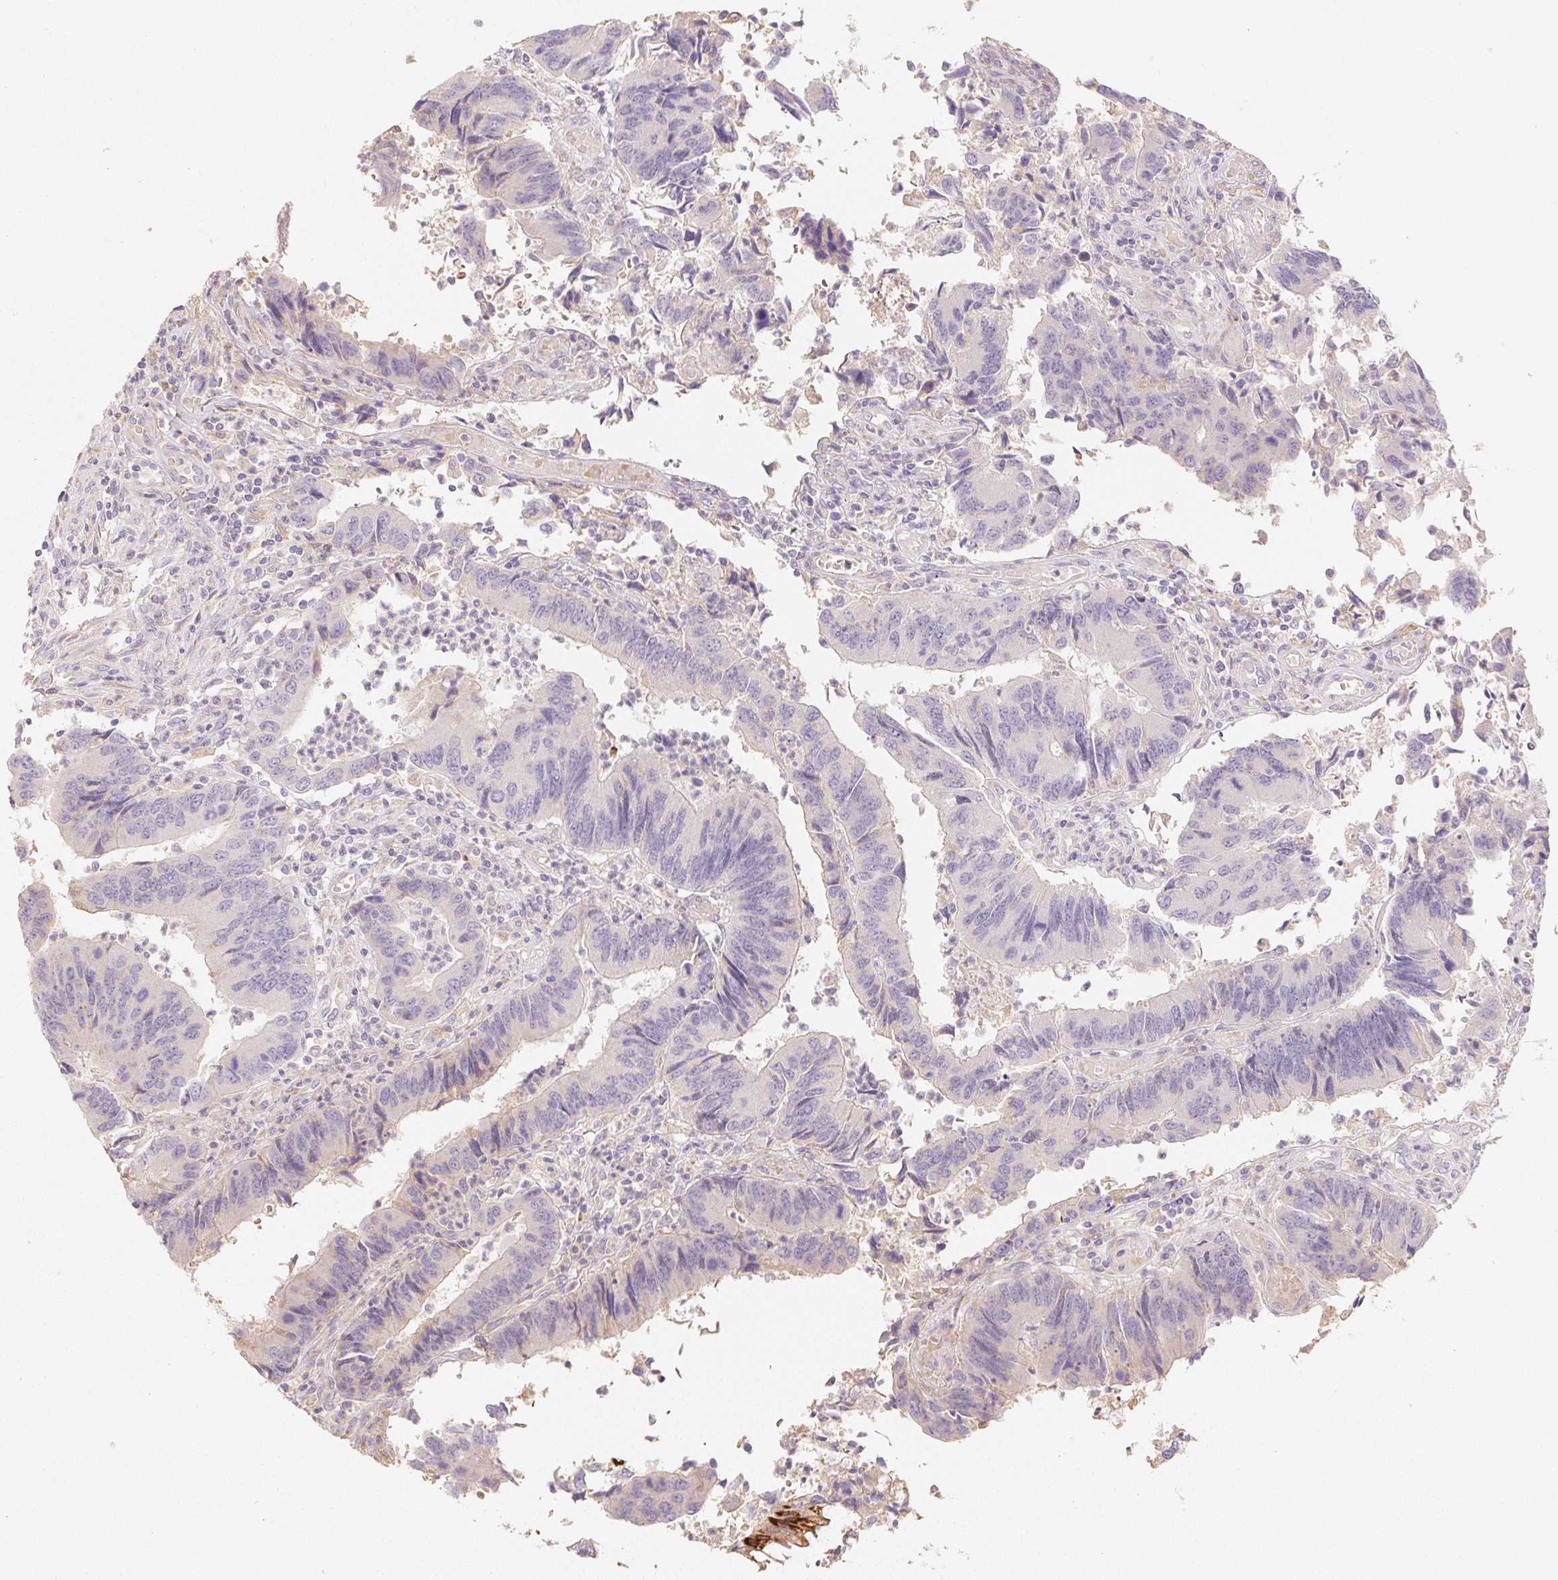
{"staining": {"intensity": "negative", "quantity": "none", "location": "none"}, "tissue": "colorectal cancer", "cell_type": "Tumor cells", "image_type": "cancer", "snomed": [{"axis": "morphology", "description": "Adenocarcinoma, NOS"}, {"axis": "topography", "description": "Colon"}], "caption": "Immunohistochemistry (IHC) image of neoplastic tissue: human colorectal cancer (adenocarcinoma) stained with DAB (3,3'-diaminobenzidine) exhibits no significant protein positivity in tumor cells. (DAB (3,3'-diaminobenzidine) immunohistochemistry (IHC) with hematoxylin counter stain).", "gene": "ACVR1B", "patient": {"sex": "female", "age": 67}}